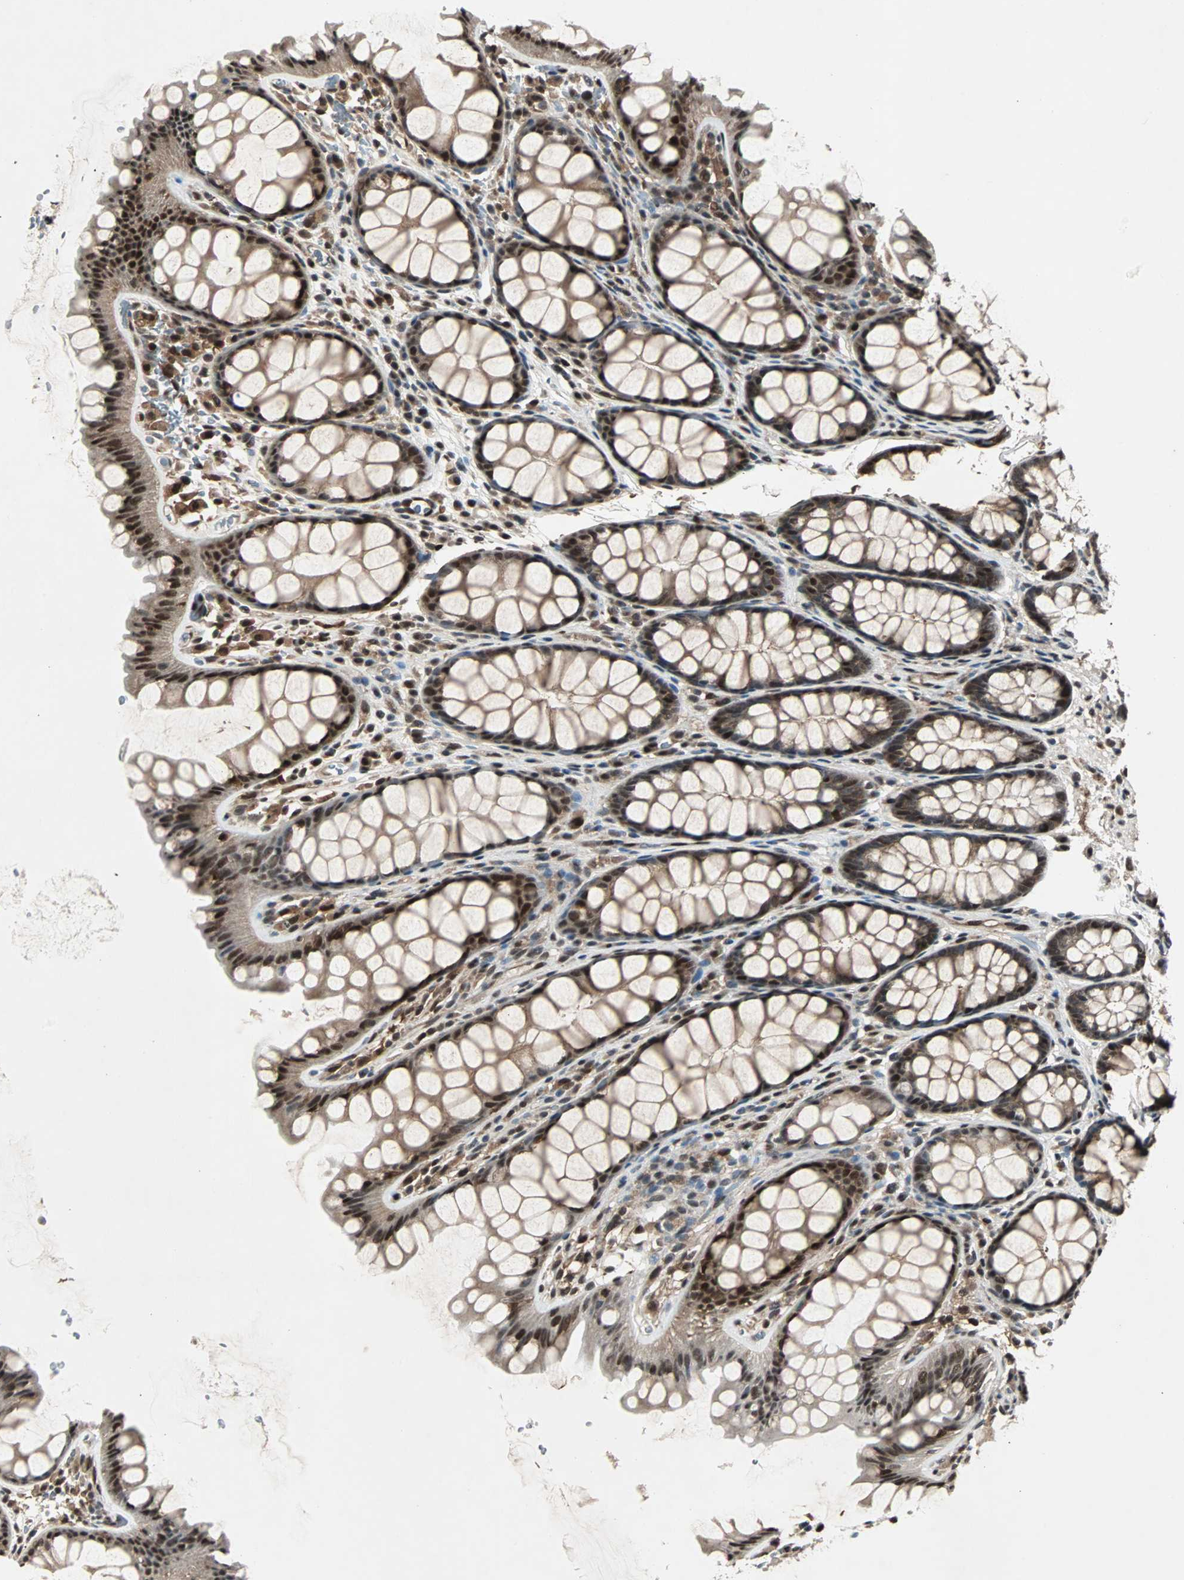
{"staining": {"intensity": "moderate", "quantity": ">75%", "location": "nuclear"}, "tissue": "colon", "cell_type": "Endothelial cells", "image_type": "normal", "snomed": [{"axis": "morphology", "description": "Normal tissue, NOS"}, {"axis": "topography", "description": "Colon"}], "caption": "Immunohistochemistry (IHC) micrograph of benign colon: human colon stained using immunohistochemistry (IHC) shows medium levels of moderate protein expression localized specifically in the nuclear of endothelial cells, appearing as a nuclear brown color.", "gene": "ACLY", "patient": {"sex": "female", "age": 55}}